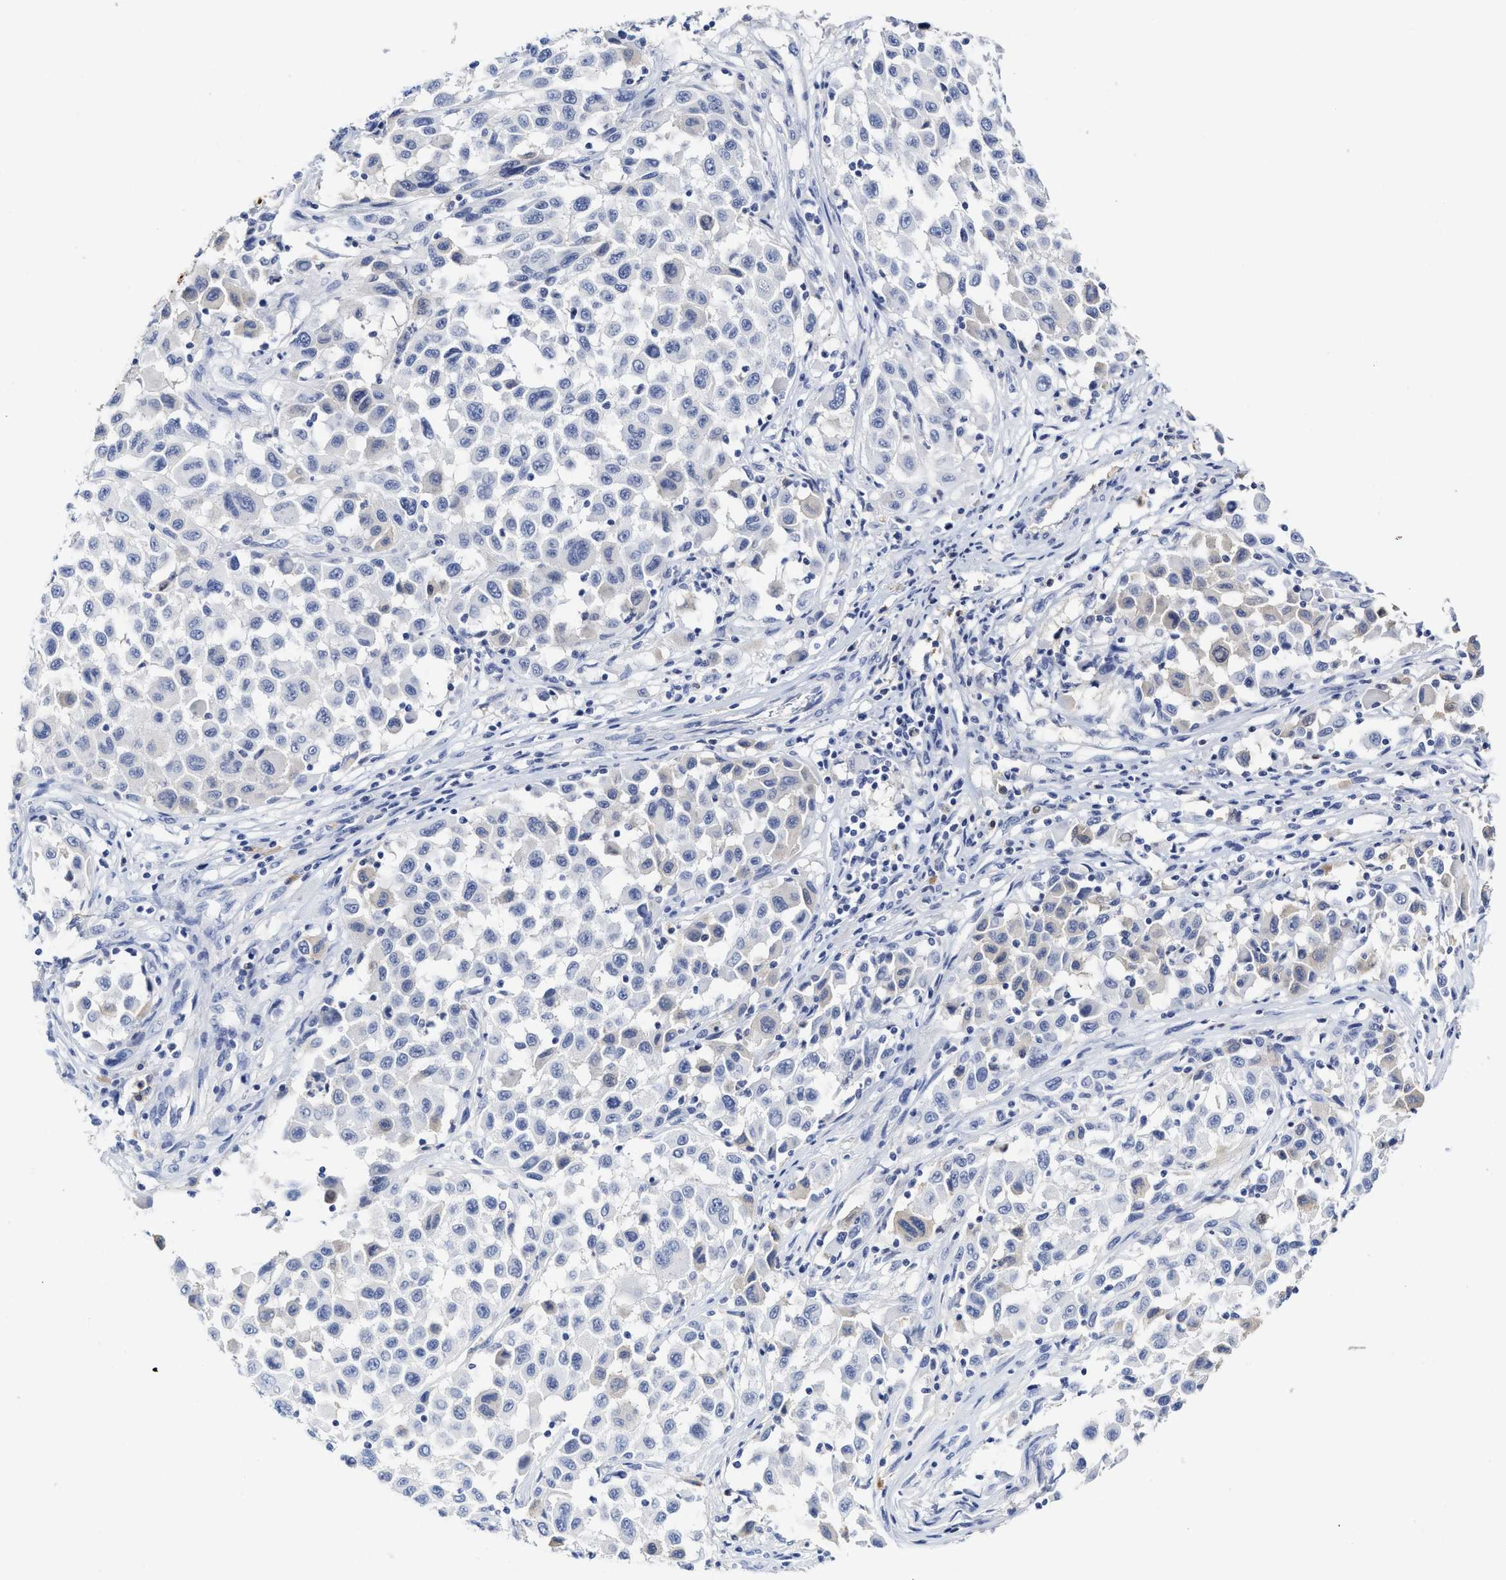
{"staining": {"intensity": "negative", "quantity": "none", "location": "none"}, "tissue": "melanoma", "cell_type": "Tumor cells", "image_type": "cancer", "snomed": [{"axis": "morphology", "description": "Malignant melanoma, Metastatic site"}, {"axis": "topography", "description": "Lymph node"}], "caption": "Photomicrograph shows no protein staining in tumor cells of malignant melanoma (metastatic site) tissue.", "gene": "C2", "patient": {"sex": "male", "age": 61}}